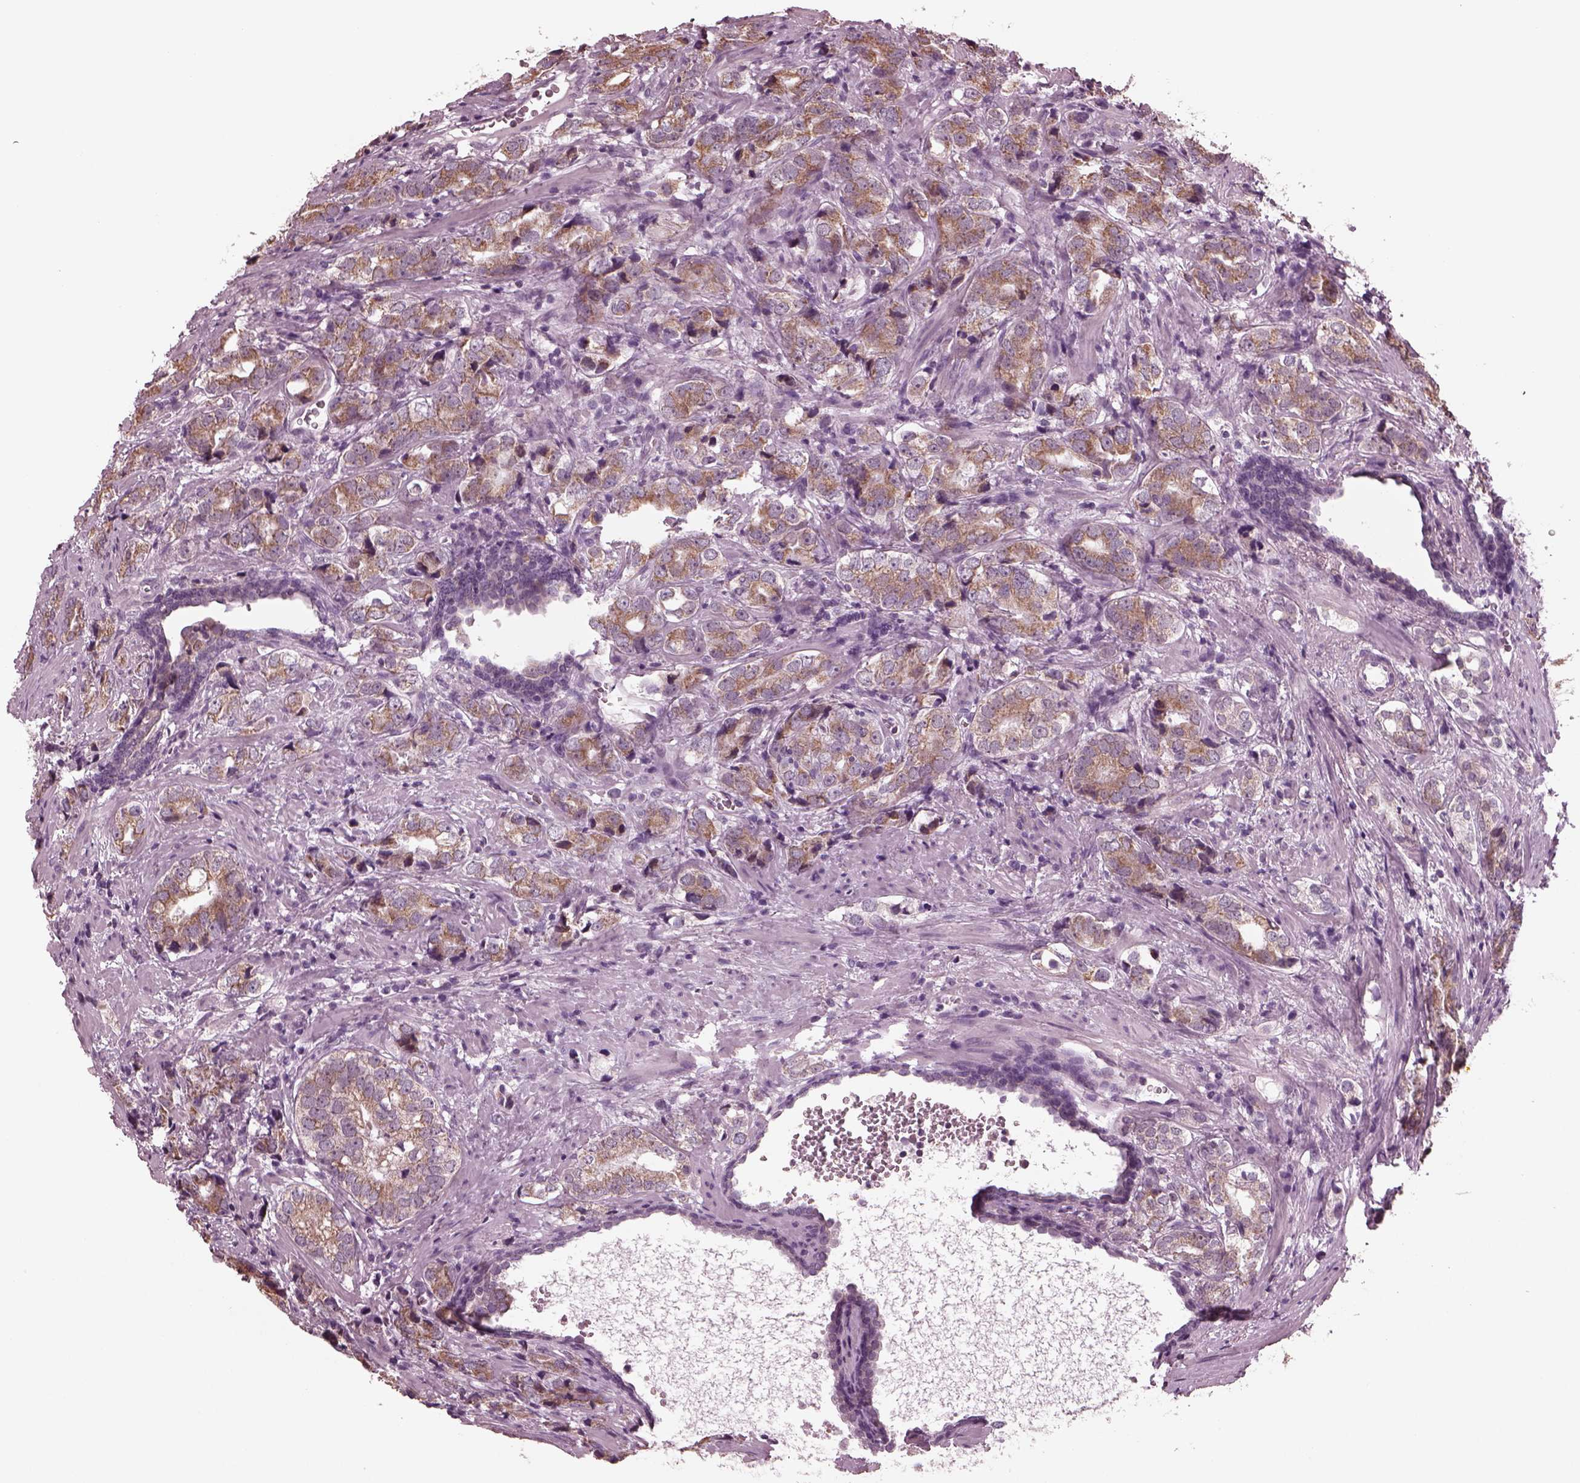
{"staining": {"intensity": "moderate", "quantity": "<25%", "location": "cytoplasmic/membranous"}, "tissue": "prostate cancer", "cell_type": "Tumor cells", "image_type": "cancer", "snomed": [{"axis": "morphology", "description": "Adenocarcinoma, NOS"}, {"axis": "topography", "description": "Prostate and seminal vesicle, NOS"}], "caption": "Human adenocarcinoma (prostate) stained with a protein marker displays moderate staining in tumor cells.", "gene": "CELSR3", "patient": {"sex": "male", "age": 63}}